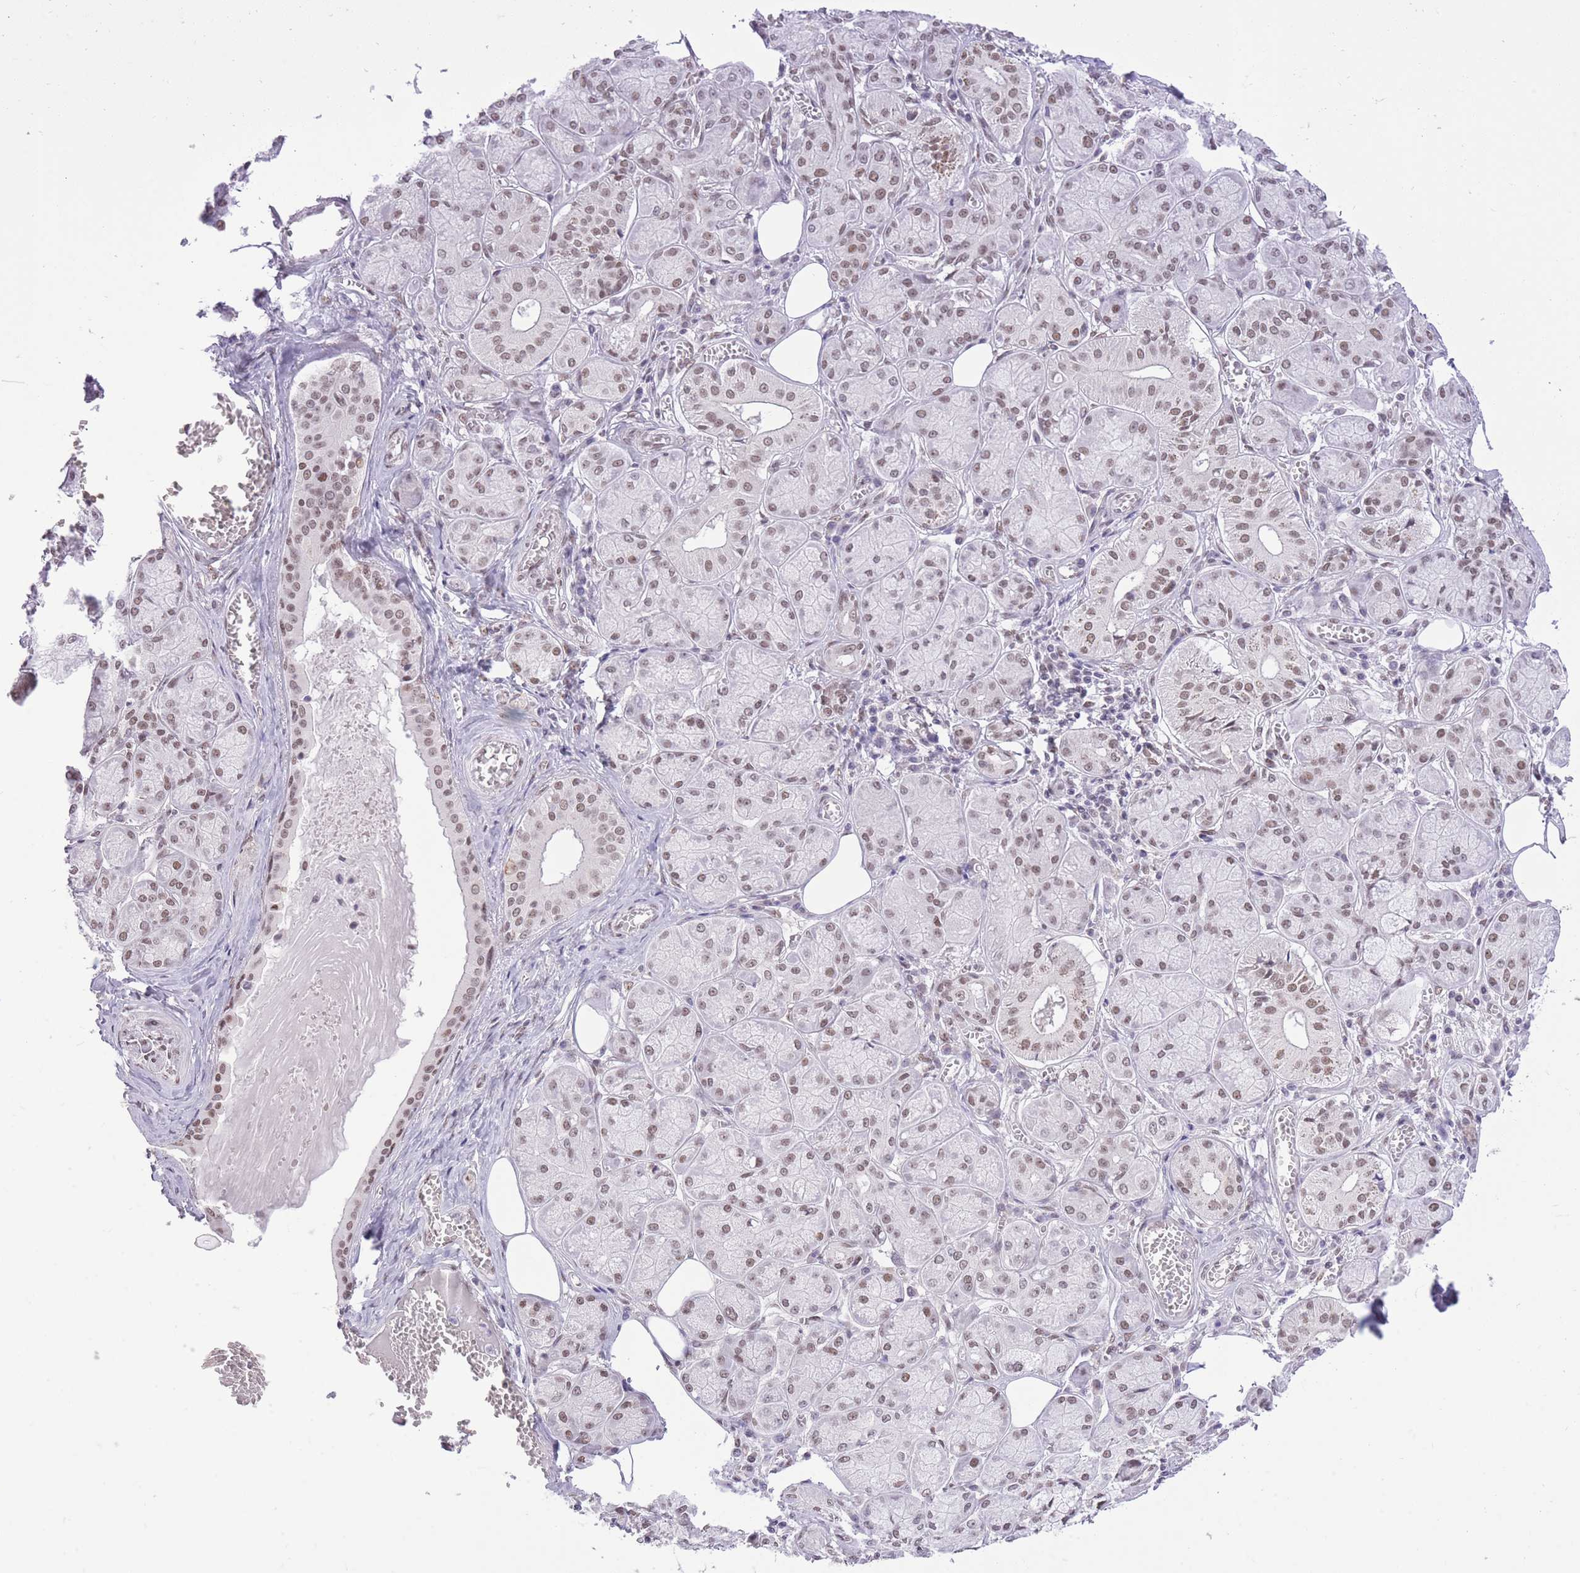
{"staining": {"intensity": "moderate", "quantity": ">75%", "location": "nuclear"}, "tissue": "salivary gland", "cell_type": "Glandular cells", "image_type": "normal", "snomed": [{"axis": "morphology", "description": "Normal tissue, NOS"}, {"axis": "topography", "description": "Salivary gland"}], "caption": "Benign salivary gland demonstrates moderate nuclear expression in approximately >75% of glandular cells, visualized by immunohistochemistry.", "gene": "ZBED5", "patient": {"sex": "male", "age": 74}}